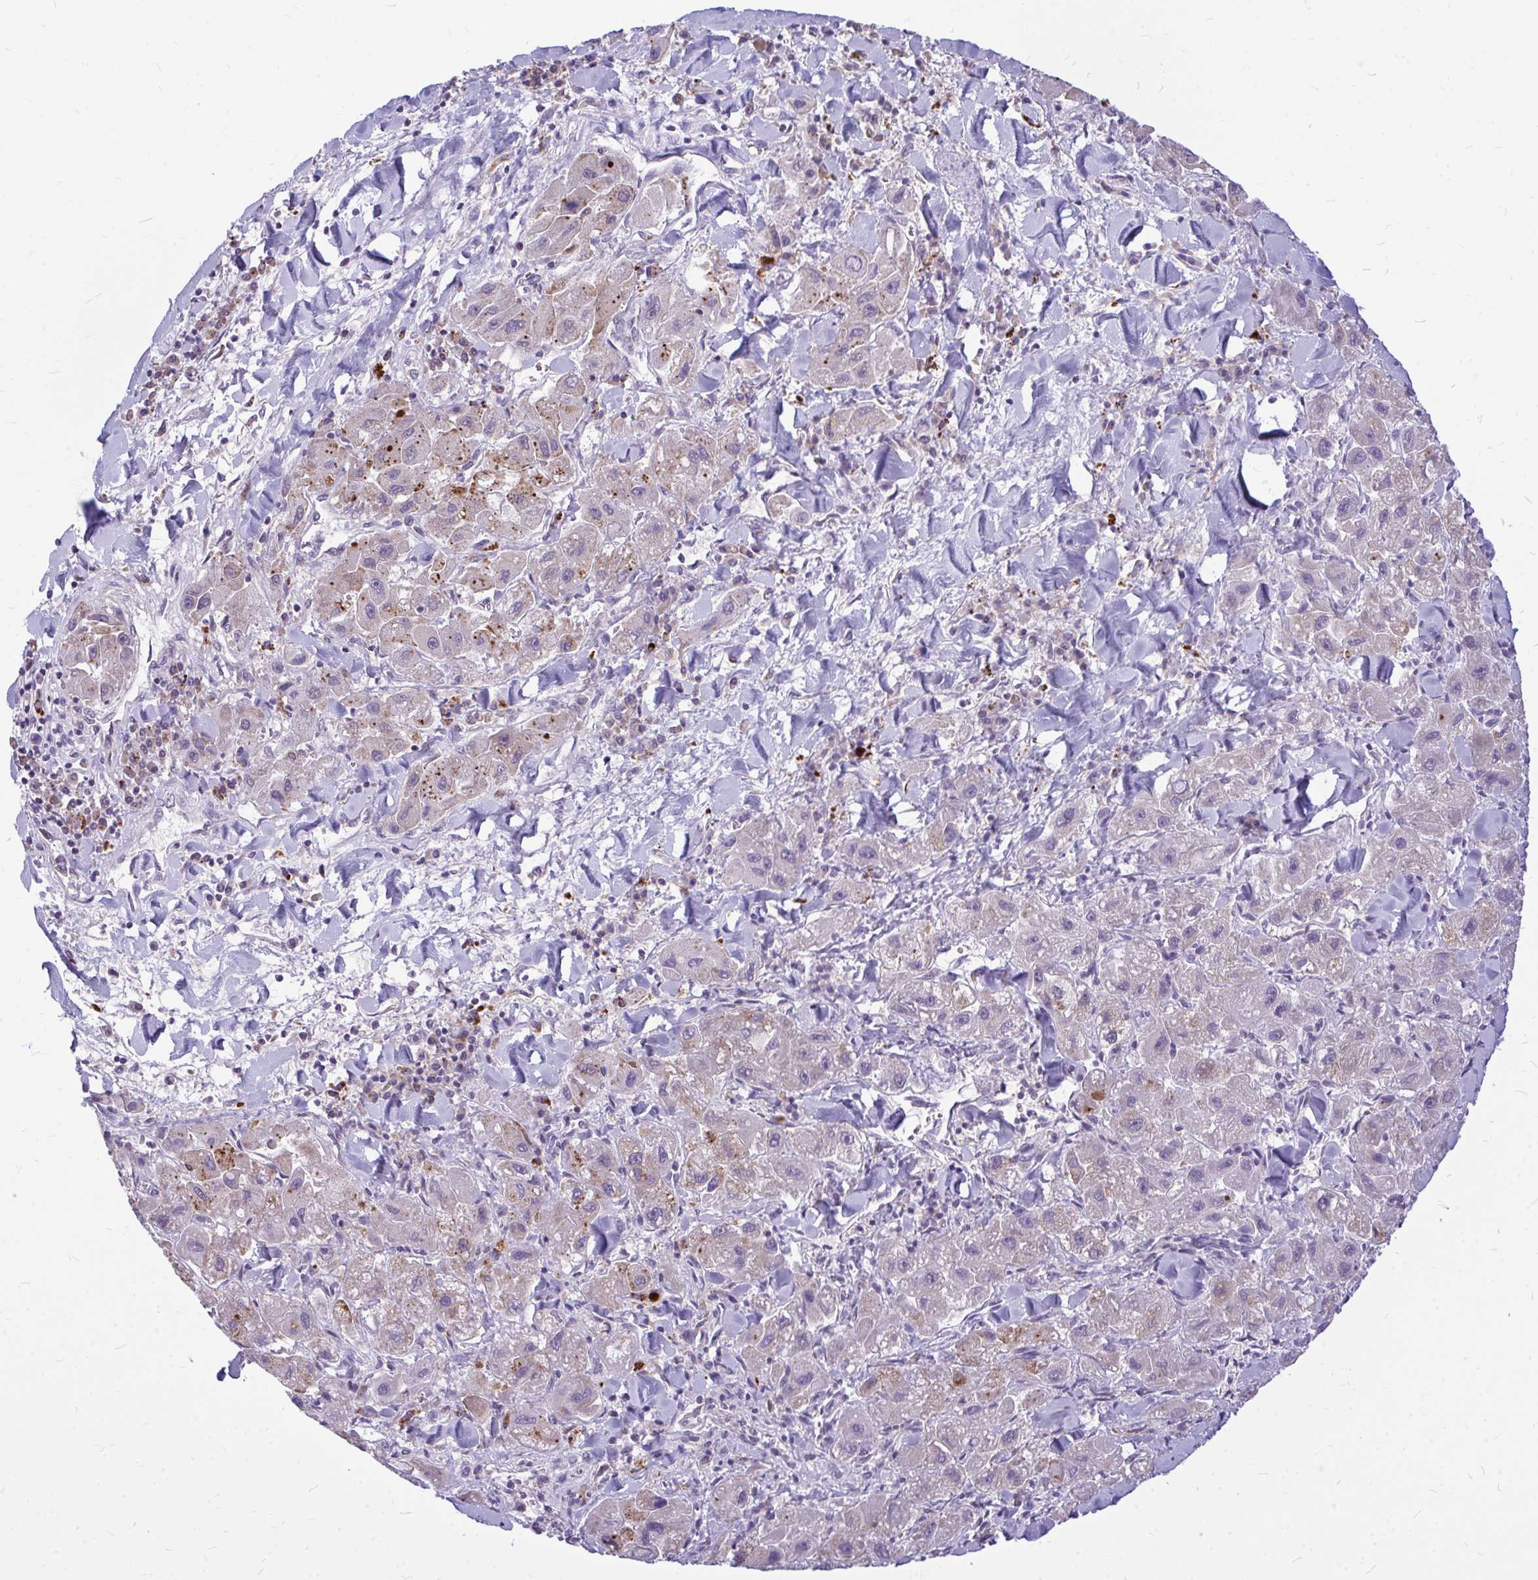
{"staining": {"intensity": "strong", "quantity": "<25%", "location": "cytoplasmic/membranous"}, "tissue": "liver cancer", "cell_type": "Tumor cells", "image_type": "cancer", "snomed": [{"axis": "morphology", "description": "Carcinoma, Hepatocellular, NOS"}, {"axis": "topography", "description": "Liver"}], "caption": "A medium amount of strong cytoplasmic/membranous expression is appreciated in about <25% of tumor cells in liver cancer tissue.", "gene": "ZSCAN25", "patient": {"sex": "male", "age": 24}}